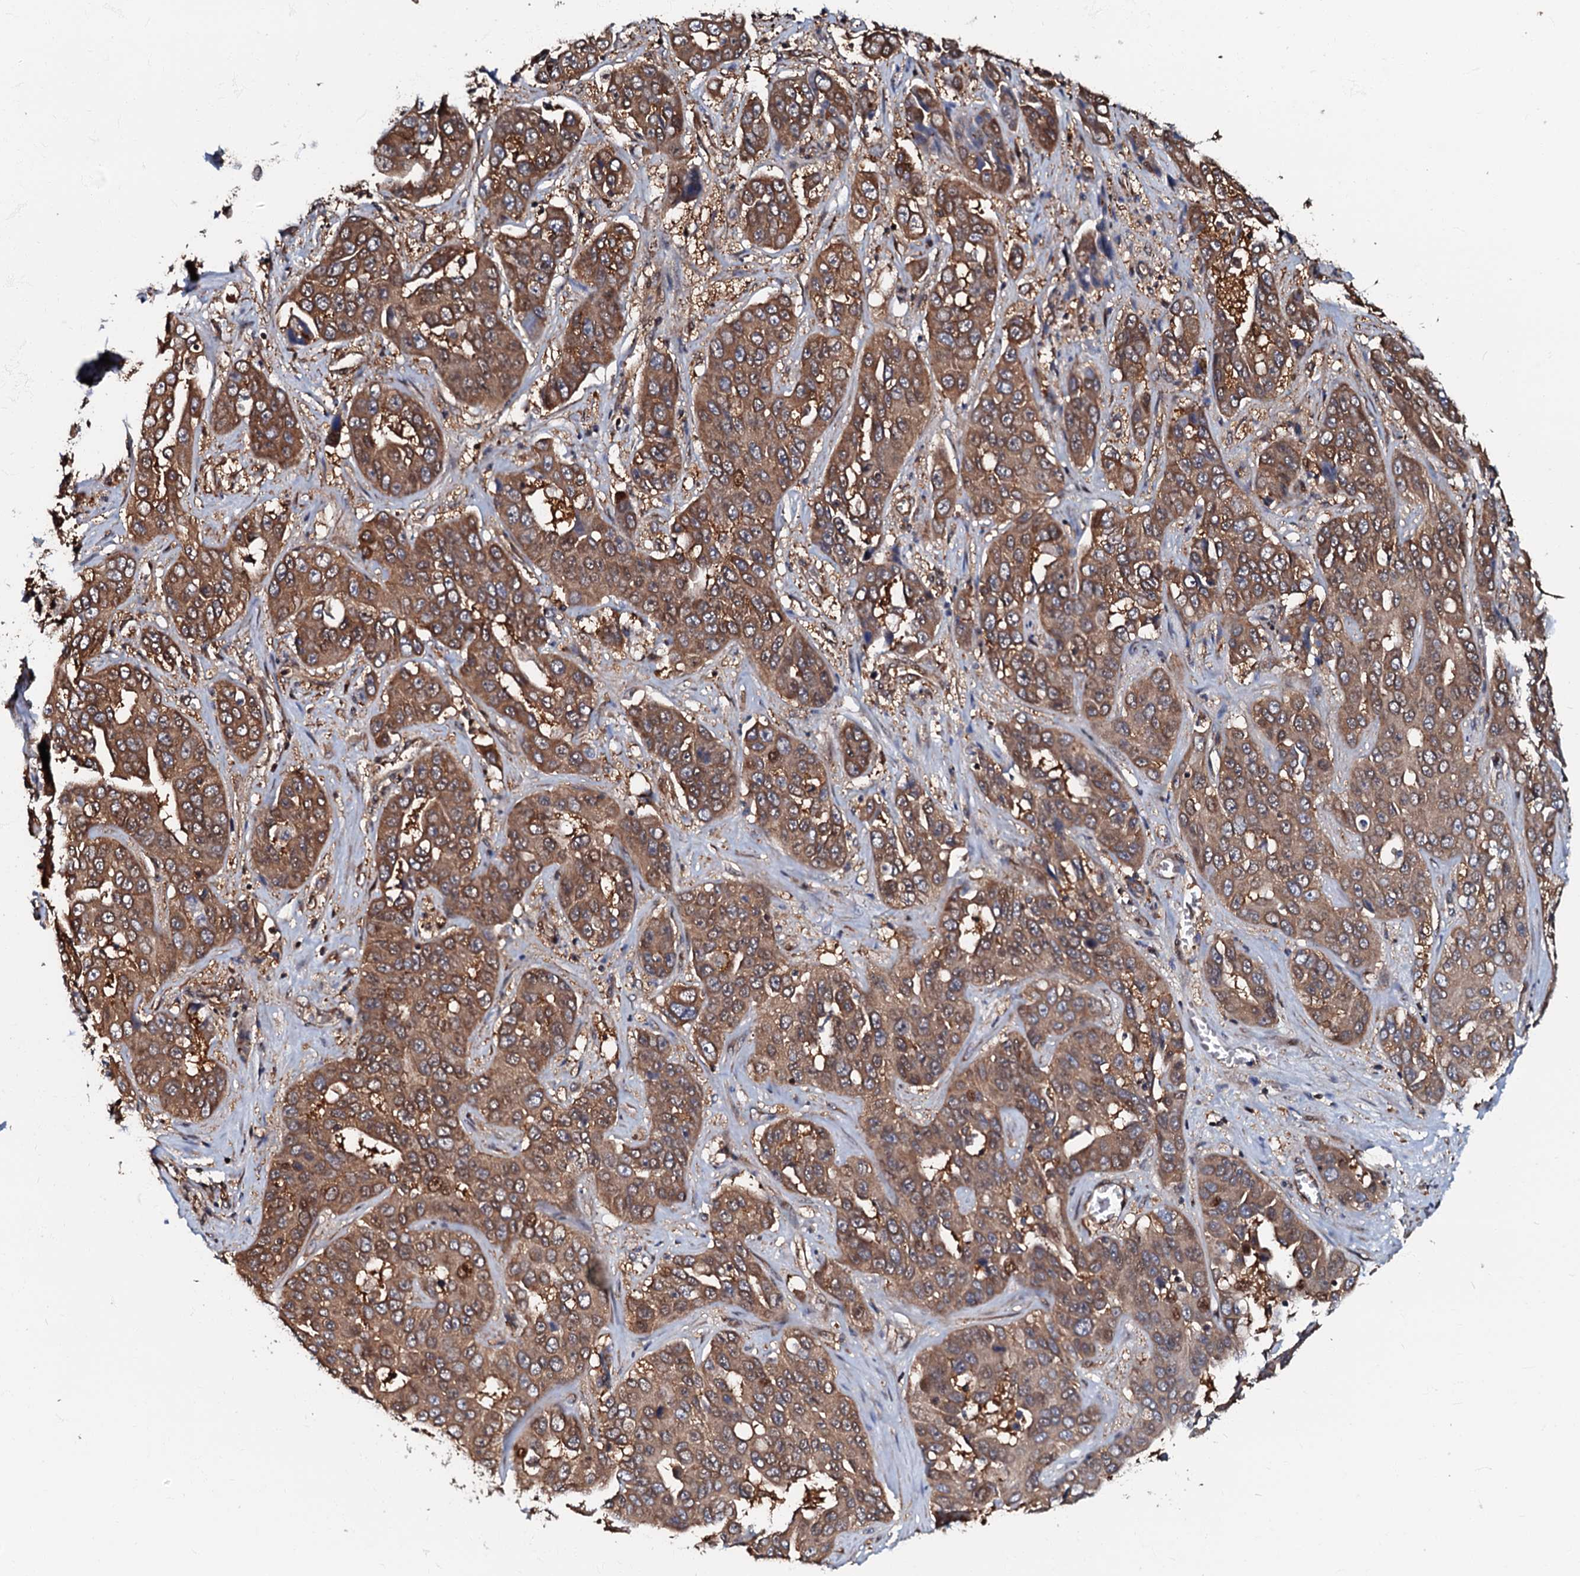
{"staining": {"intensity": "moderate", "quantity": ">75%", "location": "cytoplasmic/membranous,nuclear"}, "tissue": "liver cancer", "cell_type": "Tumor cells", "image_type": "cancer", "snomed": [{"axis": "morphology", "description": "Cholangiocarcinoma"}, {"axis": "topography", "description": "Liver"}], "caption": "Cholangiocarcinoma (liver) tissue reveals moderate cytoplasmic/membranous and nuclear expression in approximately >75% of tumor cells, visualized by immunohistochemistry.", "gene": "OSBP", "patient": {"sex": "female", "age": 52}}